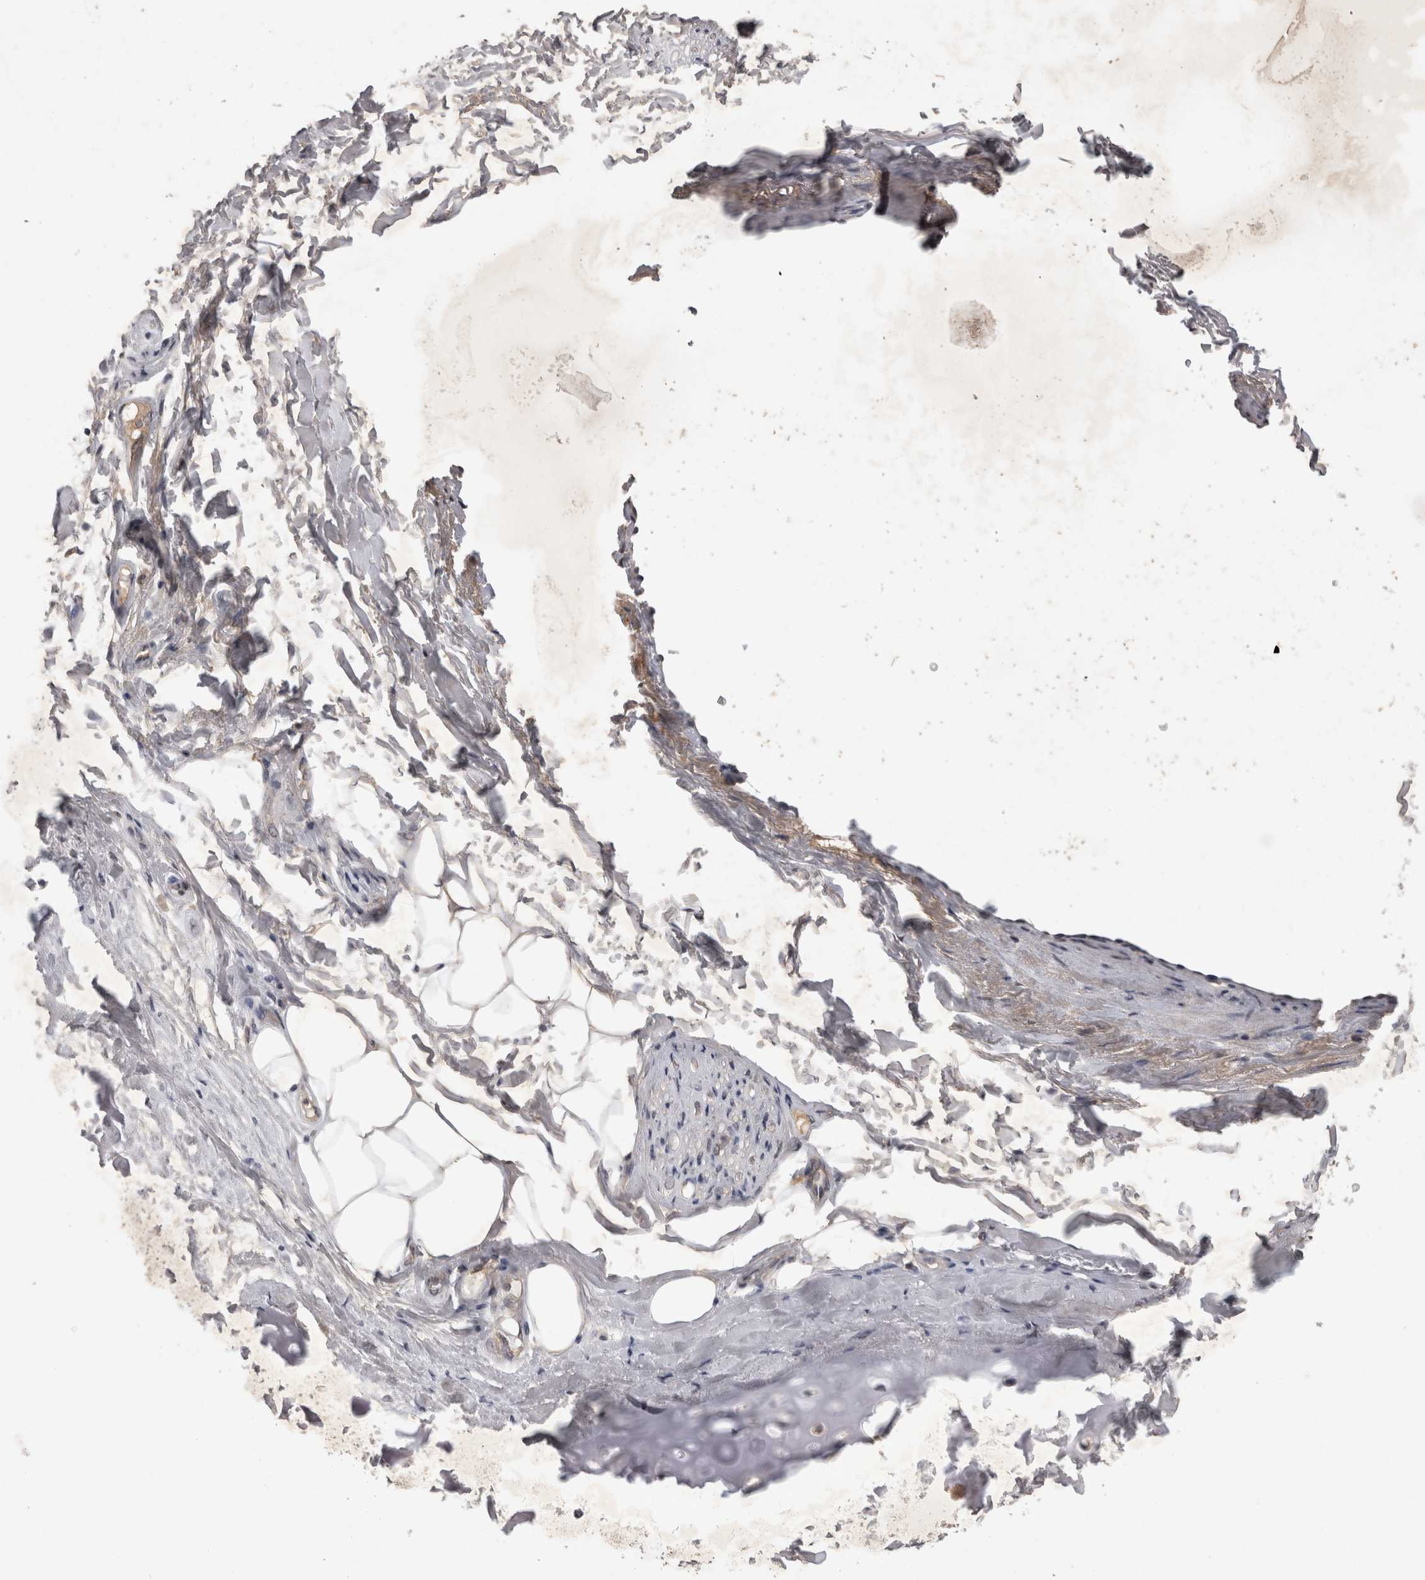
{"staining": {"intensity": "weak", "quantity": ">75%", "location": "cytoplasmic/membranous"}, "tissue": "adipose tissue", "cell_type": "Adipocytes", "image_type": "normal", "snomed": [{"axis": "morphology", "description": "Normal tissue, NOS"}, {"axis": "topography", "description": "Cartilage tissue"}, {"axis": "topography", "description": "Bronchus"}], "caption": "Protein expression by IHC displays weak cytoplasmic/membranous positivity in about >75% of adipocytes in benign adipose tissue.", "gene": "ZNF114", "patient": {"sex": "female", "age": 73}}